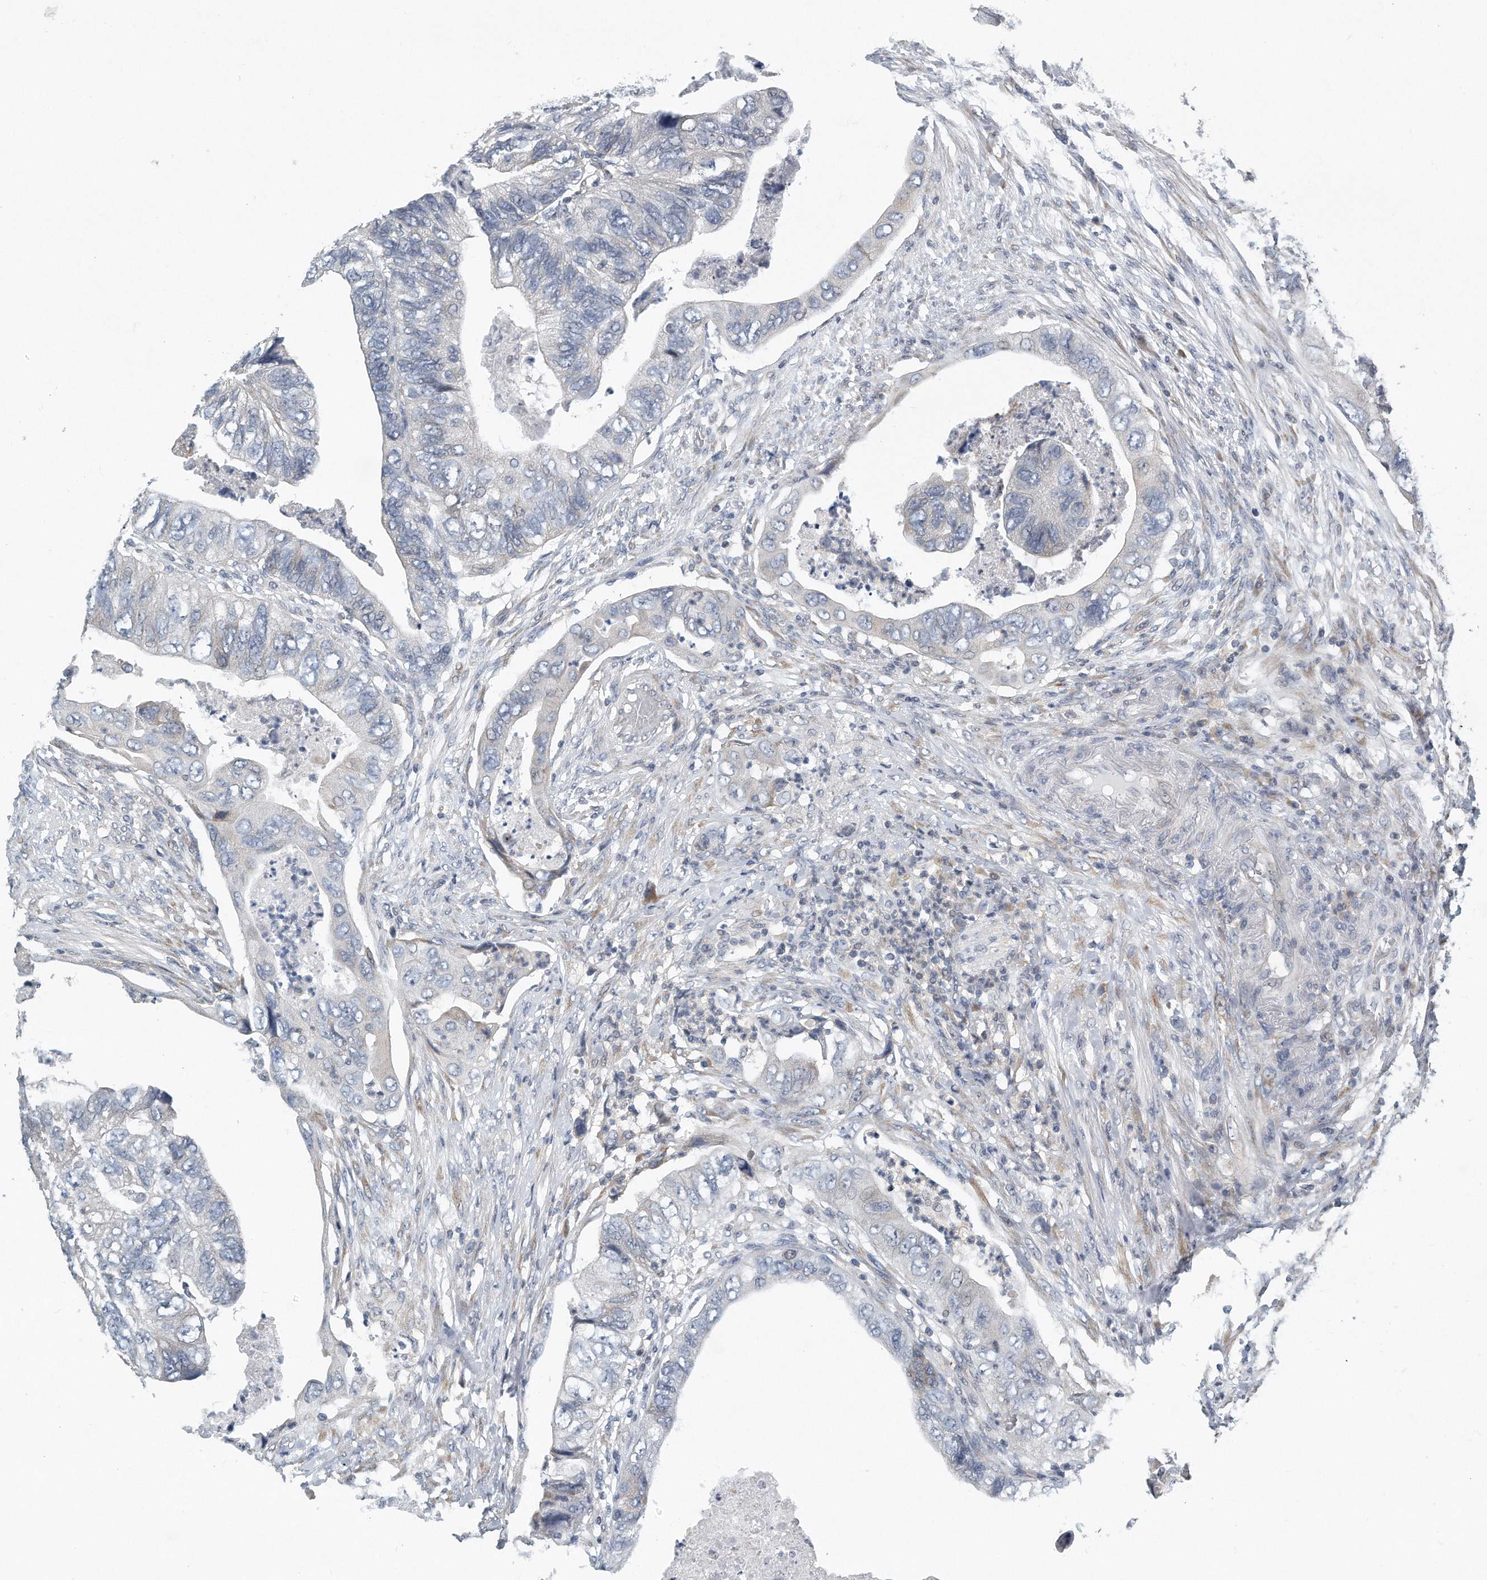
{"staining": {"intensity": "negative", "quantity": "none", "location": "none"}, "tissue": "colorectal cancer", "cell_type": "Tumor cells", "image_type": "cancer", "snomed": [{"axis": "morphology", "description": "Adenocarcinoma, NOS"}, {"axis": "topography", "description": "Rectum"}], "caption": "Adenocarcinoma (colorectal) was stained to show a protein in brown. There is no significant positivity in tumor cells.", "gene": "VLDLR", "patient": {"sex": "male", "age": 63}}